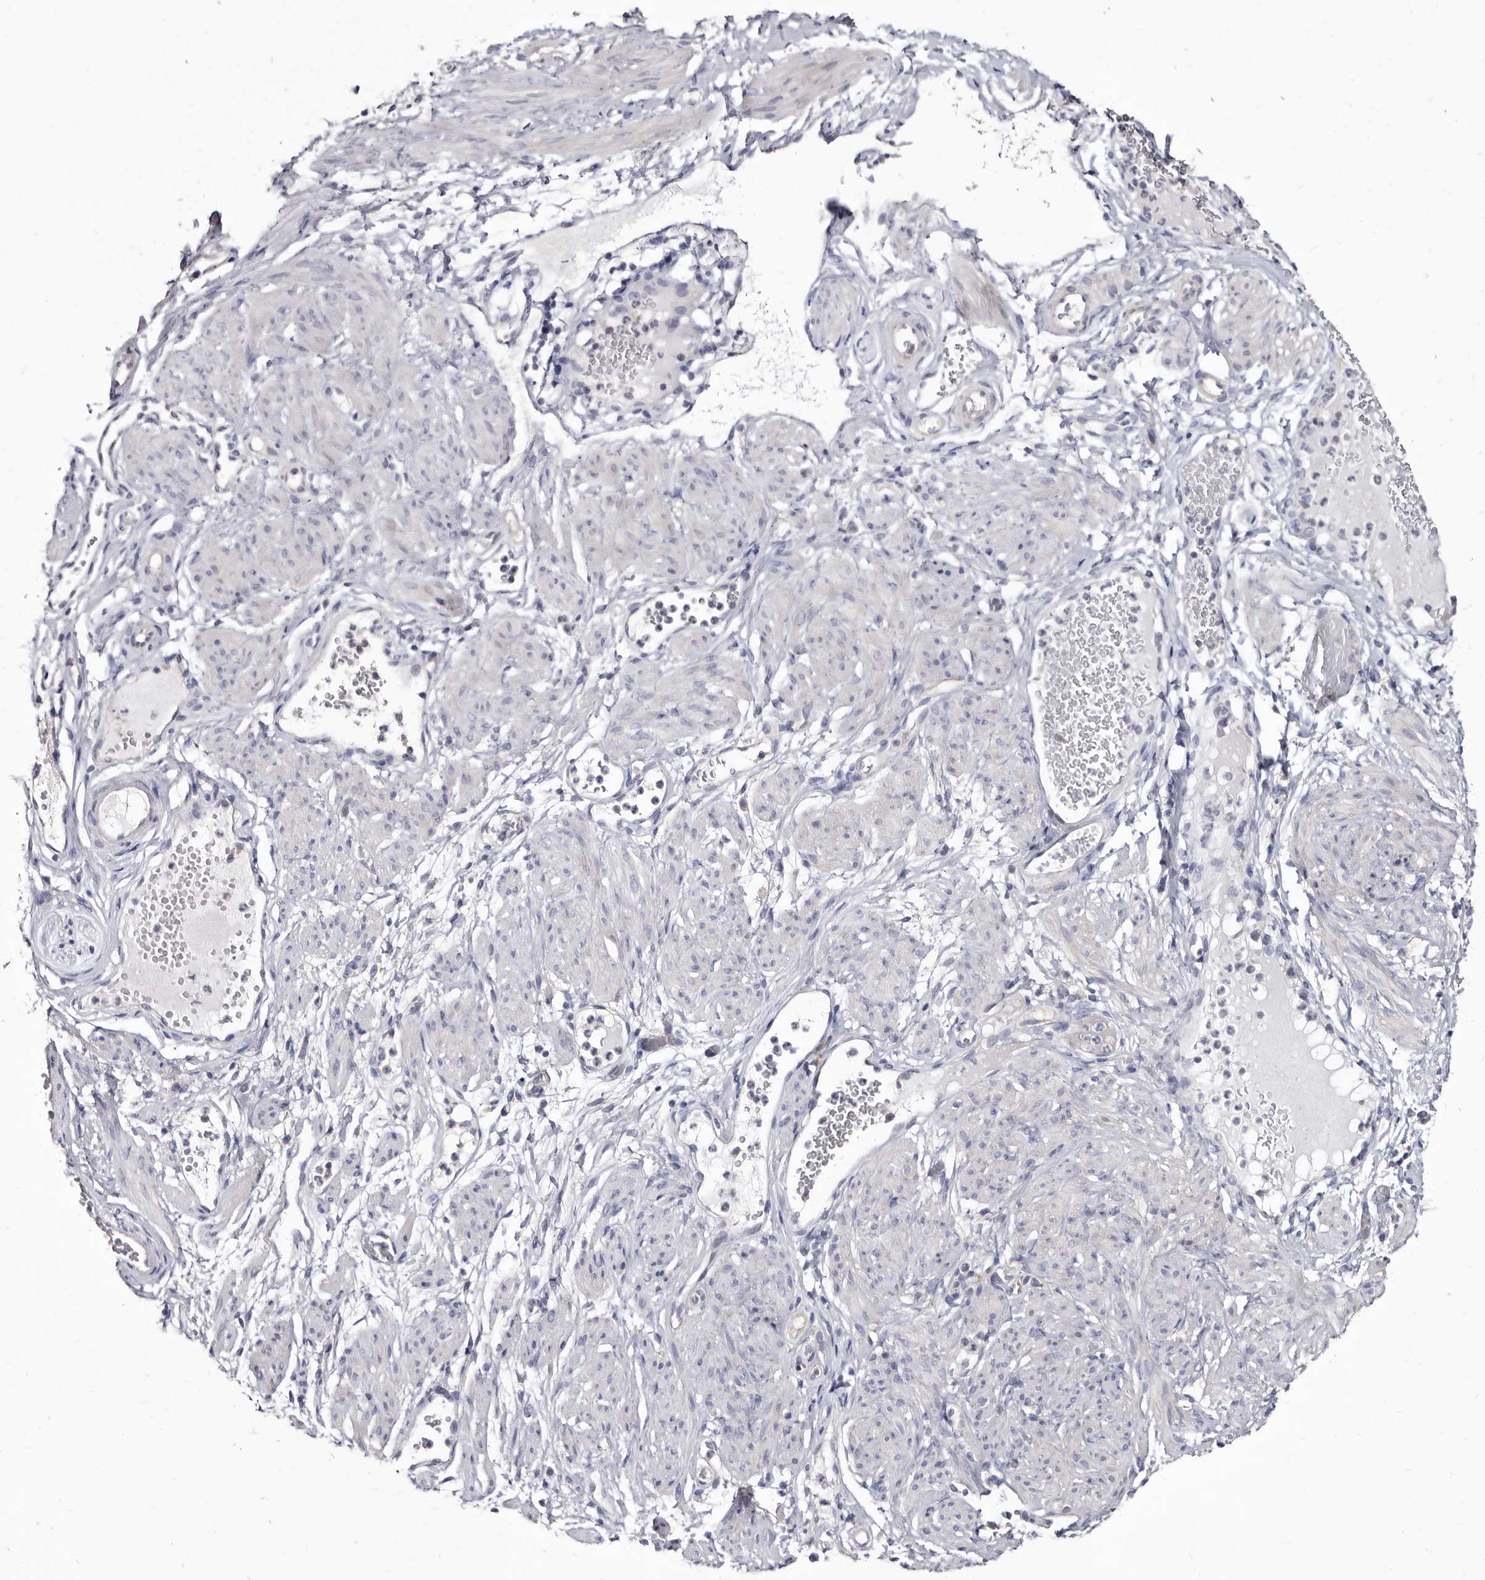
{"staining": {"intensity": "negative", "quantity": "none", "location": "none"}, "tissue": "soft tissue", "cell_type": "Chondrocytes", "image_type": "normal", "snomed": [{"axis": "morphology", "description": "Normal tissue, NOS"}, {"axis": "topography", "description": "Smooth muscle"}, {"axis": "topography", "description": "Peripheral nerve tissue"}], "caption": "A high-resolution histopathology image shows immunohistochemistry staining of benign soft tissue, which exhibits no significant positivity in chondrocytes.", "gene": "ABCF2", "patient": {"sex": "female", "age": 39}}